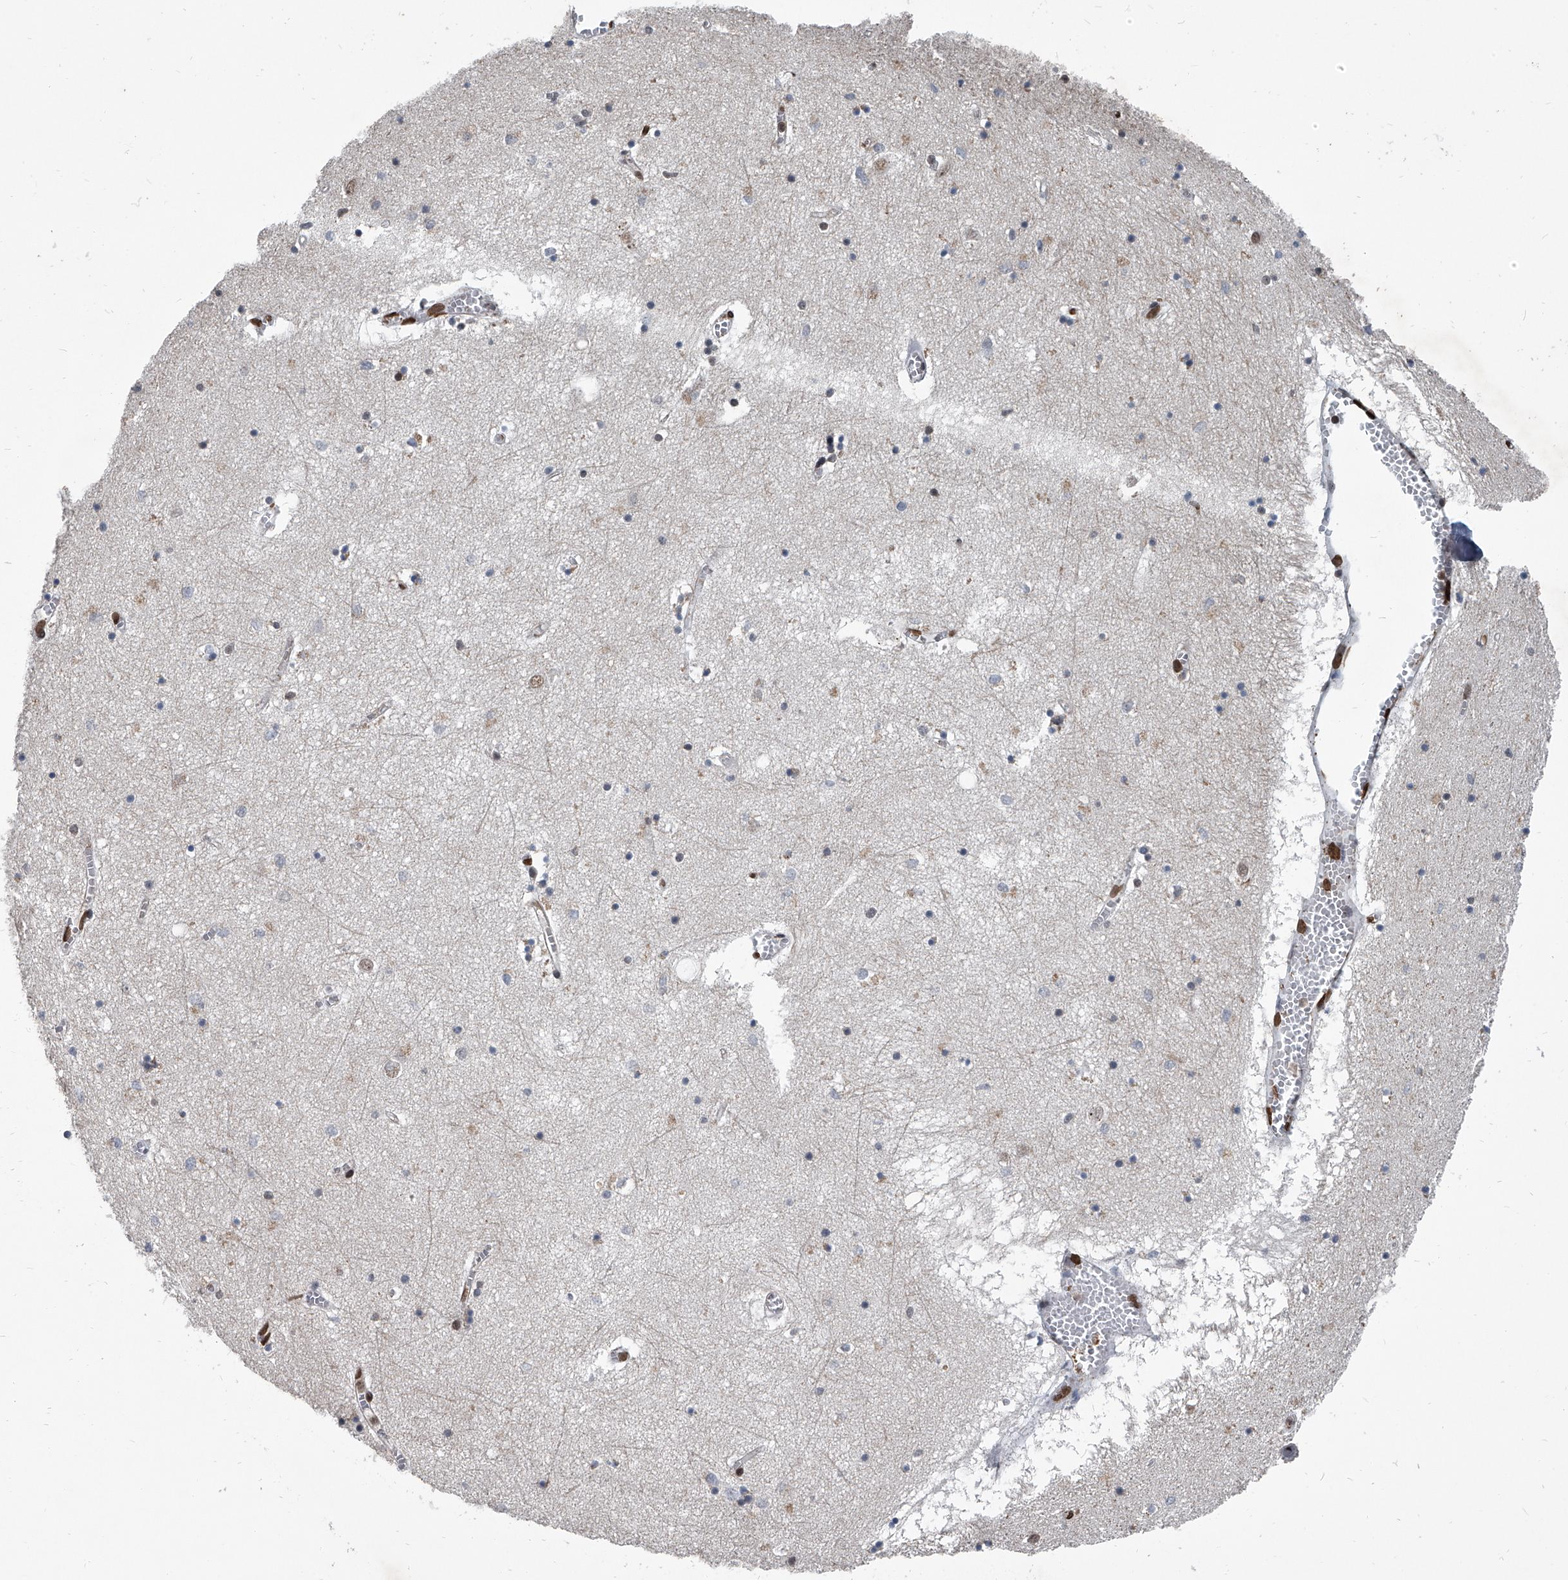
{"staining": {"intensity": "moderate", "quantity": "<25%", "location": "nuclear"}, "tissue": "hippocampus", "cell_type": "Glial cells", "image_type": "normal", "snomed": [{"axis": "morphology", "description": "Normal tissue, NOS"}, {"axis": "topography", "description": "Hippocampus"}], "caption": "This image displays IHC staining of normal hippocampus, with low moderate nuclear expression in approximately <25% of glial cells.", "gene": "PHF20", "patient": {"sex": "male", "age": 70}}